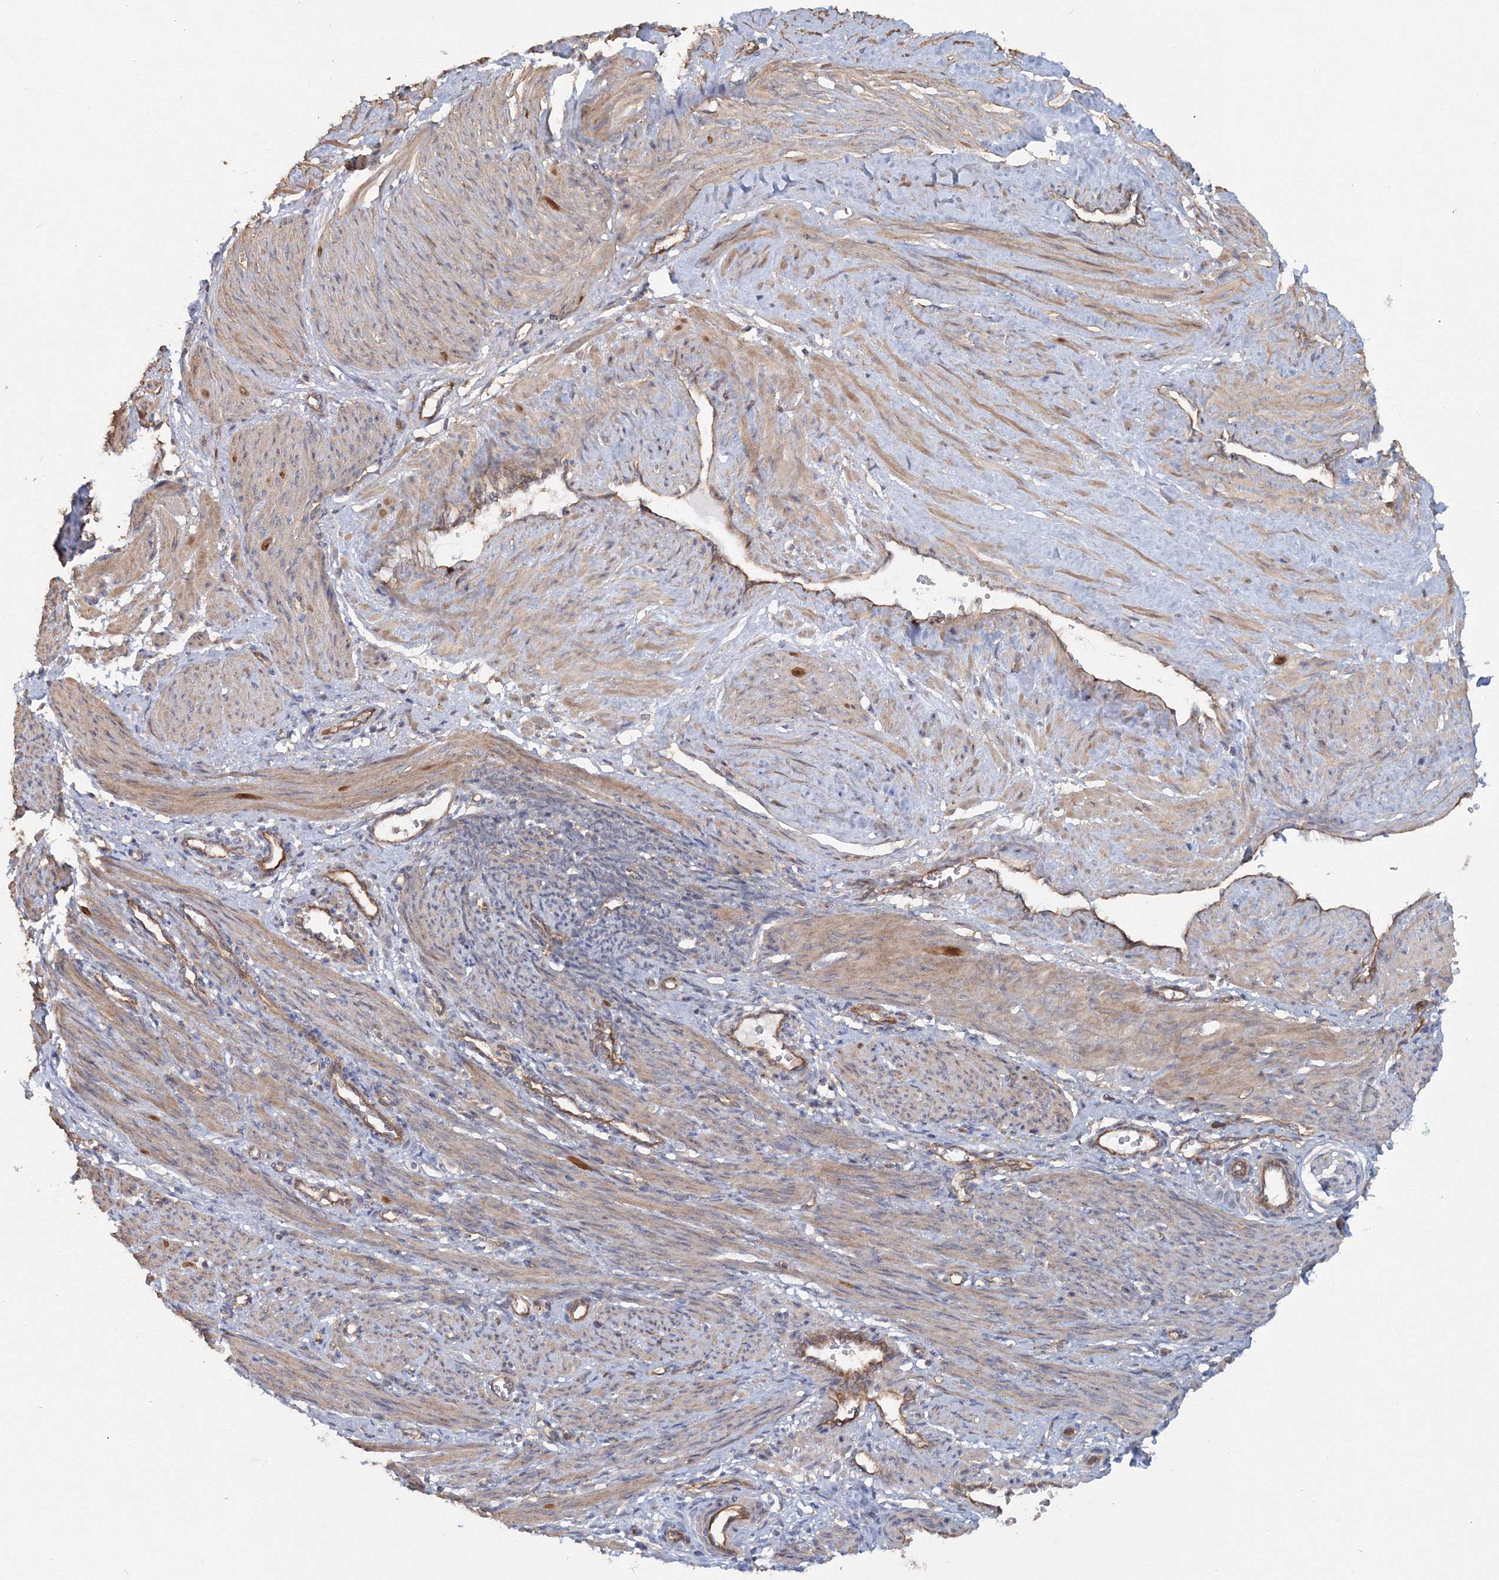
{"staining": {"intensity": "weak", "quantity": "25%-75%", "location": "cytoplasmic/membranous"}, "tissue": "smooth muscle", "cell_type": "Smooth muscle cells", "image_type": "normal", "snomed": [{"axis": "morphology", "description": "Normal tissue, NOS"}, {"axis": "topography", "description": "Endometrium"}], "caption": "Smooth muscle cells show low levels of weak cytoplasmic/membranous staining in approximately 25%-75% of cells in normal smooth muscle. Nuclei are stained in blue.", "gene": "EXOC1", "patient": {"sex": "female", "age": 33}}